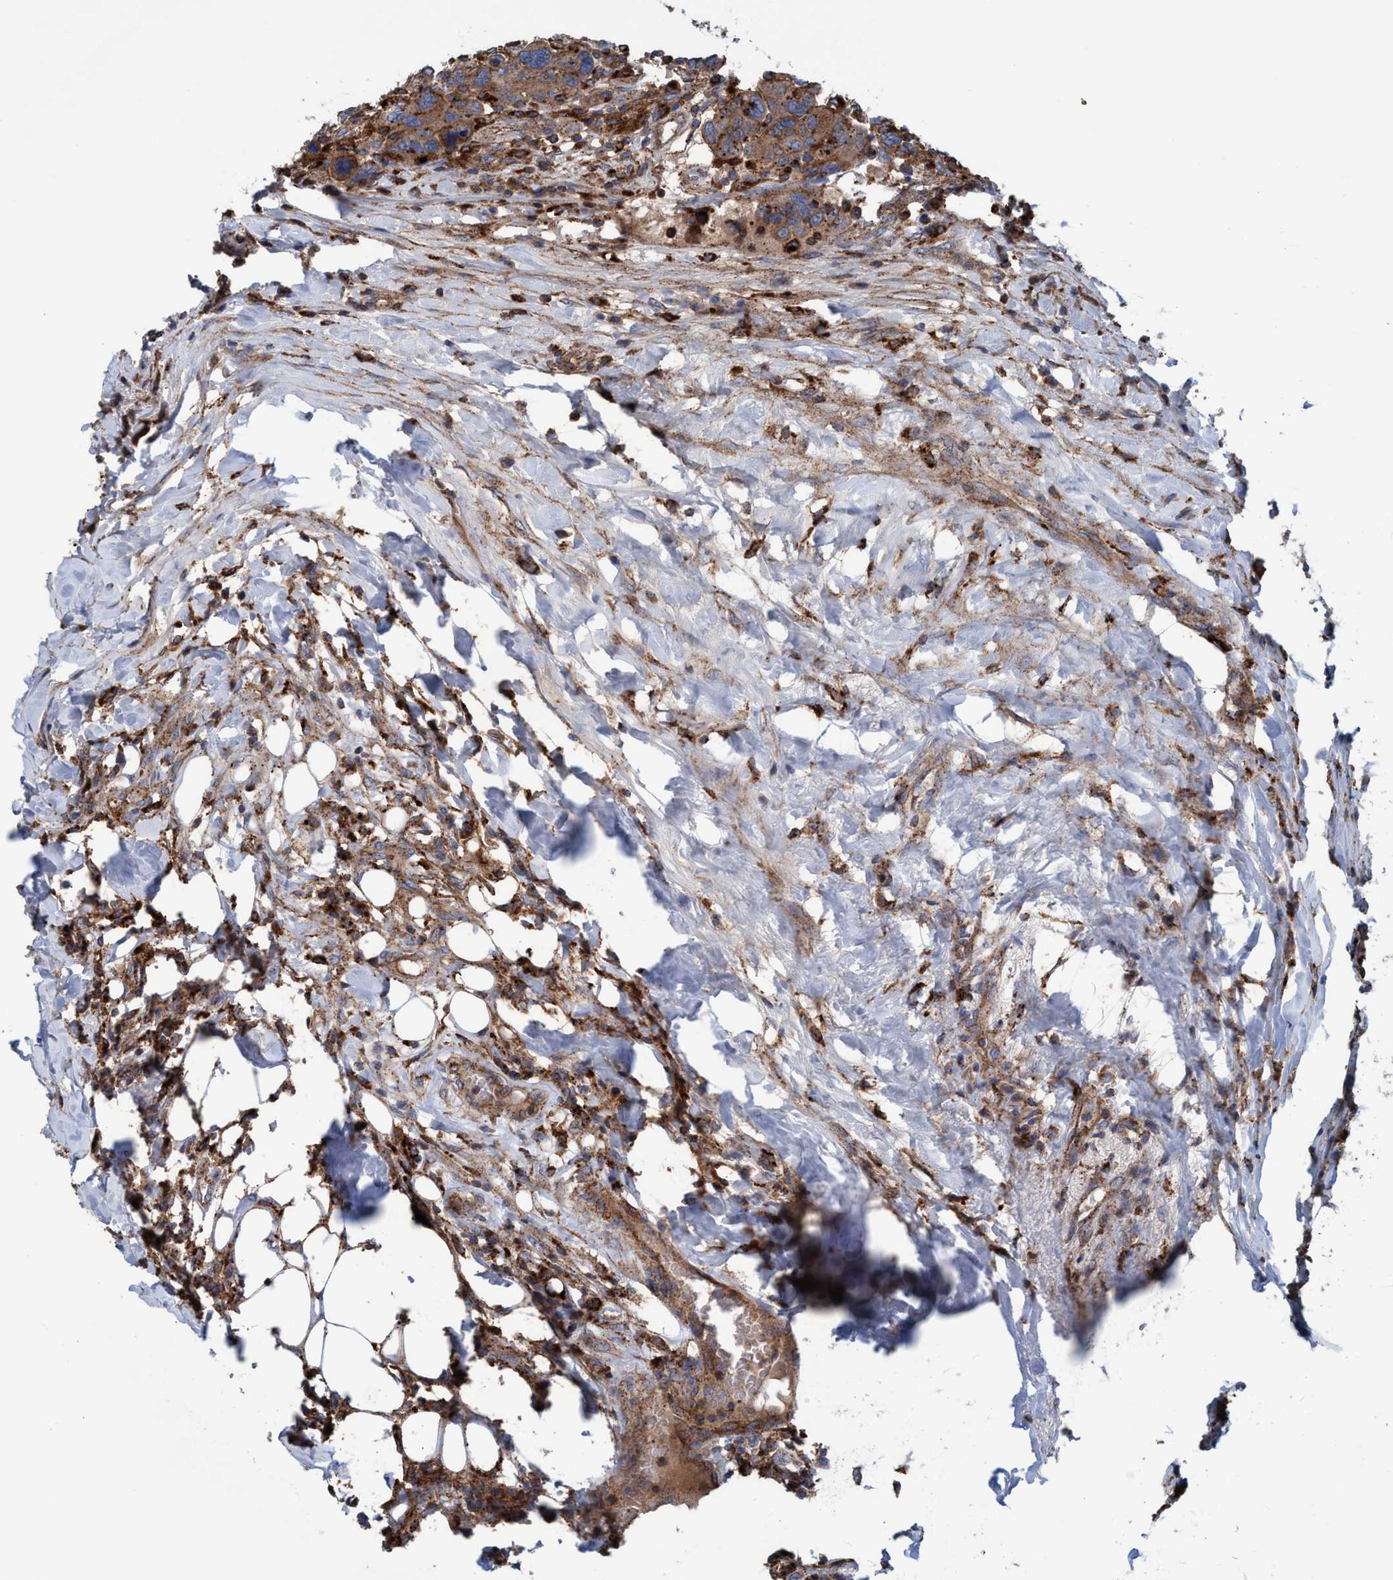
{"staining": {"intensity": "moderate", "quantity": ">75%", "location": "cytoplasmic/membranous"}, "tissue": "breast cancer", "cell_type": "Tumor cells", "image_type": "cancer", "snomed": [{"axis": "morphology", "description": "Duct carcinoma"}, {"axis": "topography", "description": "Breast"}], "caption": "Breast cancer (infiltrating ductal carcinoma) stained with DAB immunohistochemistry (IHC) demonstrates medium levels of moderate cytoplasmic/membranous expression in approximately >75% of tumor cells.", "gene": "TRIM65", "patient": {"sex": "female", "age": 37}}